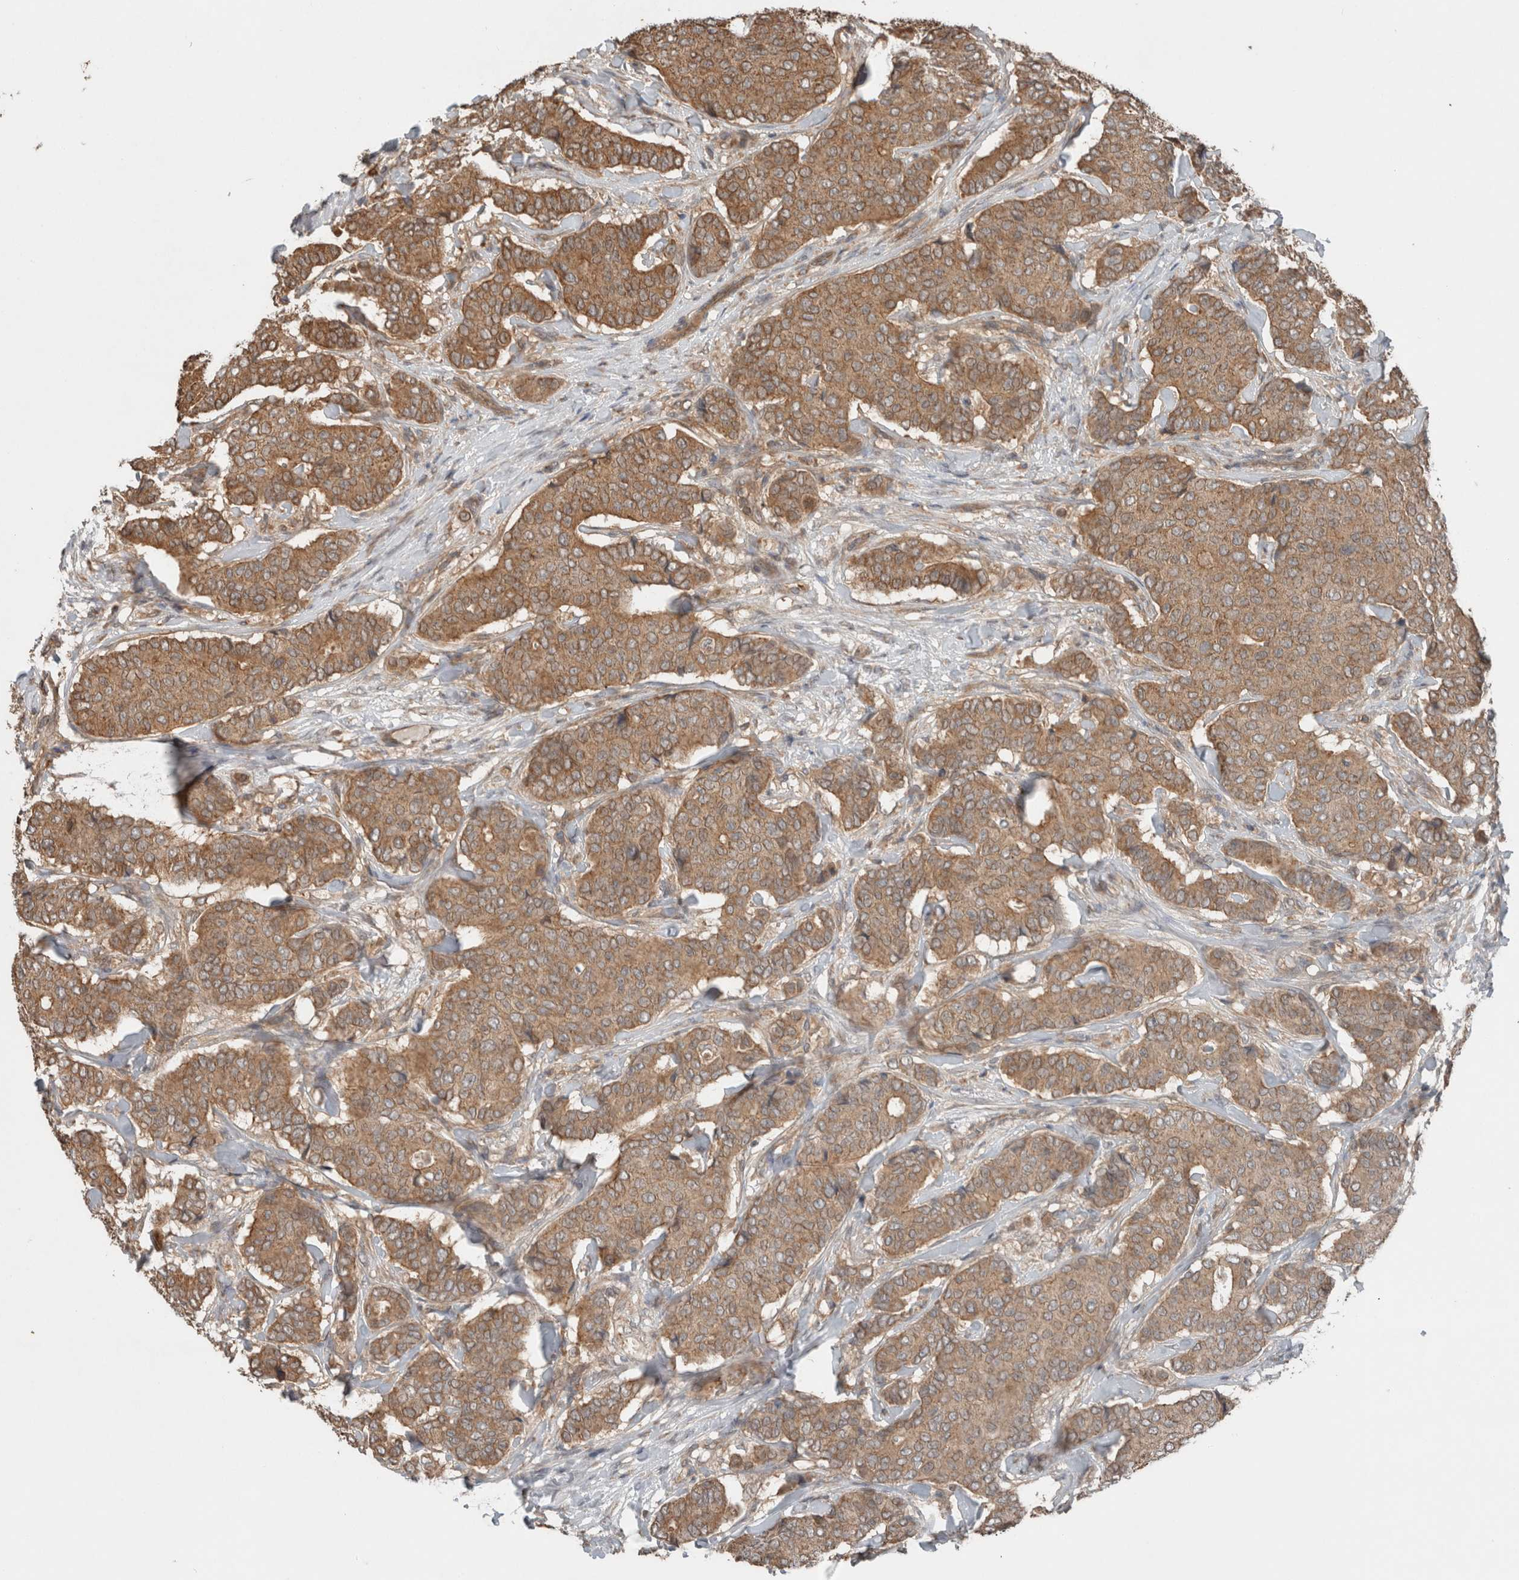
{"staining": {"intensity": "moderate", "quantity": ">75%", "location": "cytoplasmic/membranous"}, "tissue": "breast cancer", "cell_type": "Tumor cells", "image_type": "cancer", "snomed": [{"axis": "morphology", "description": "Duct carcinoma"}, {"axis": "topography", "description": "Breast"}], "caption": "The image shows immunohistochemical staining of infiltrating ductal carcinoma (breast). There is moderate cytoplasmic/membranous positivity is appreciated in approximately >75% of tumor cells. (brown staining indicates protein expression, while blue staining denotes nuclei).", "gene": "KLK14", "patient": {"sex": "female", "age": 75}}